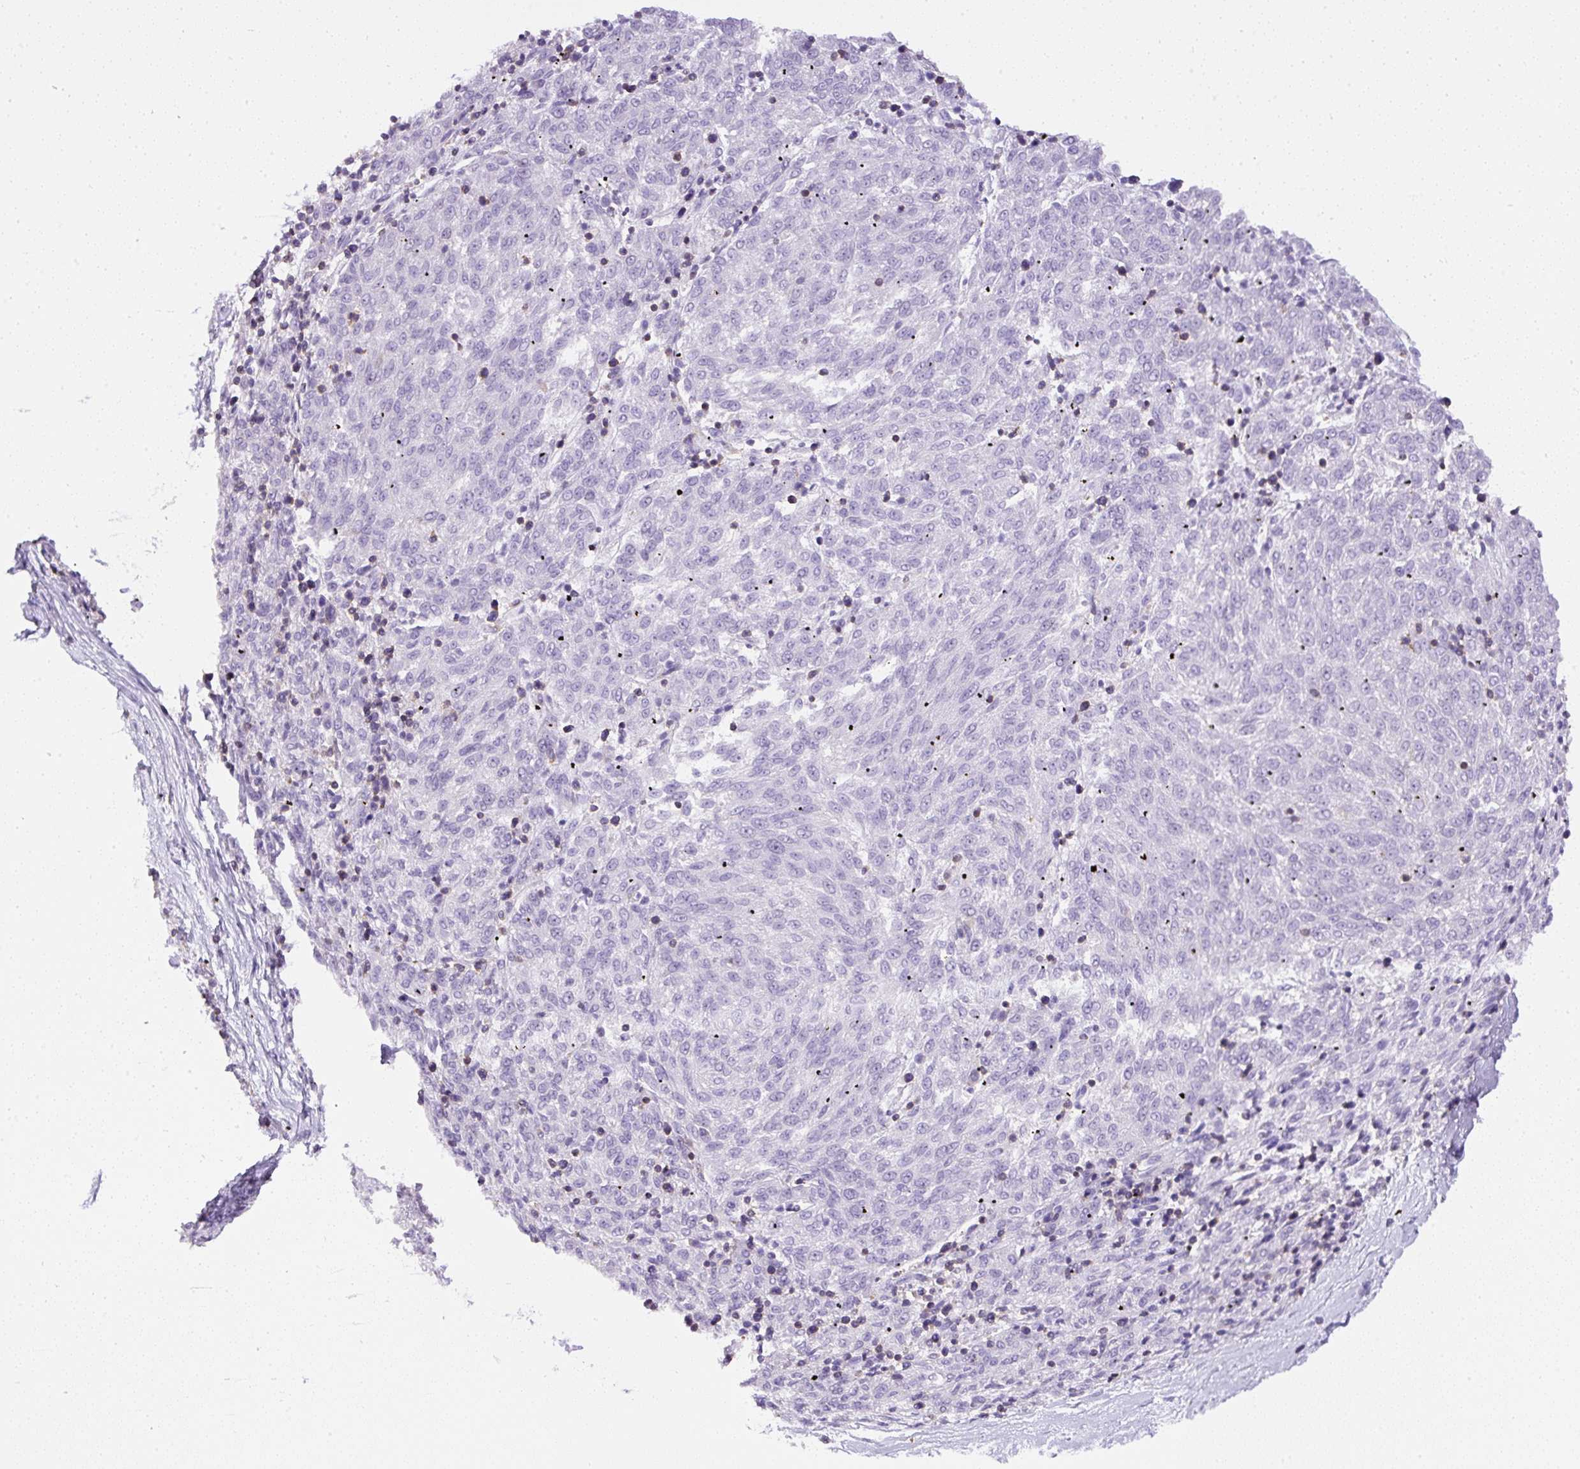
{"staining": {"intensity": "negative", "quantity": "none", "location": "none"}, "tissue": "melanoma", "cell_type": "Tumor cells", "image_type": "cancer", "snomed": [{"axis": "morphology", "description": "Malignant melanoma, NOS"}, {"axis": "topography", "description": "Skin"}], "caption": "Immunohistochemical staining of melanoma reveals no significant expression in tumor cells.", "gene": "FAM228B", "patient": {"sex": "female", "age": 72}}